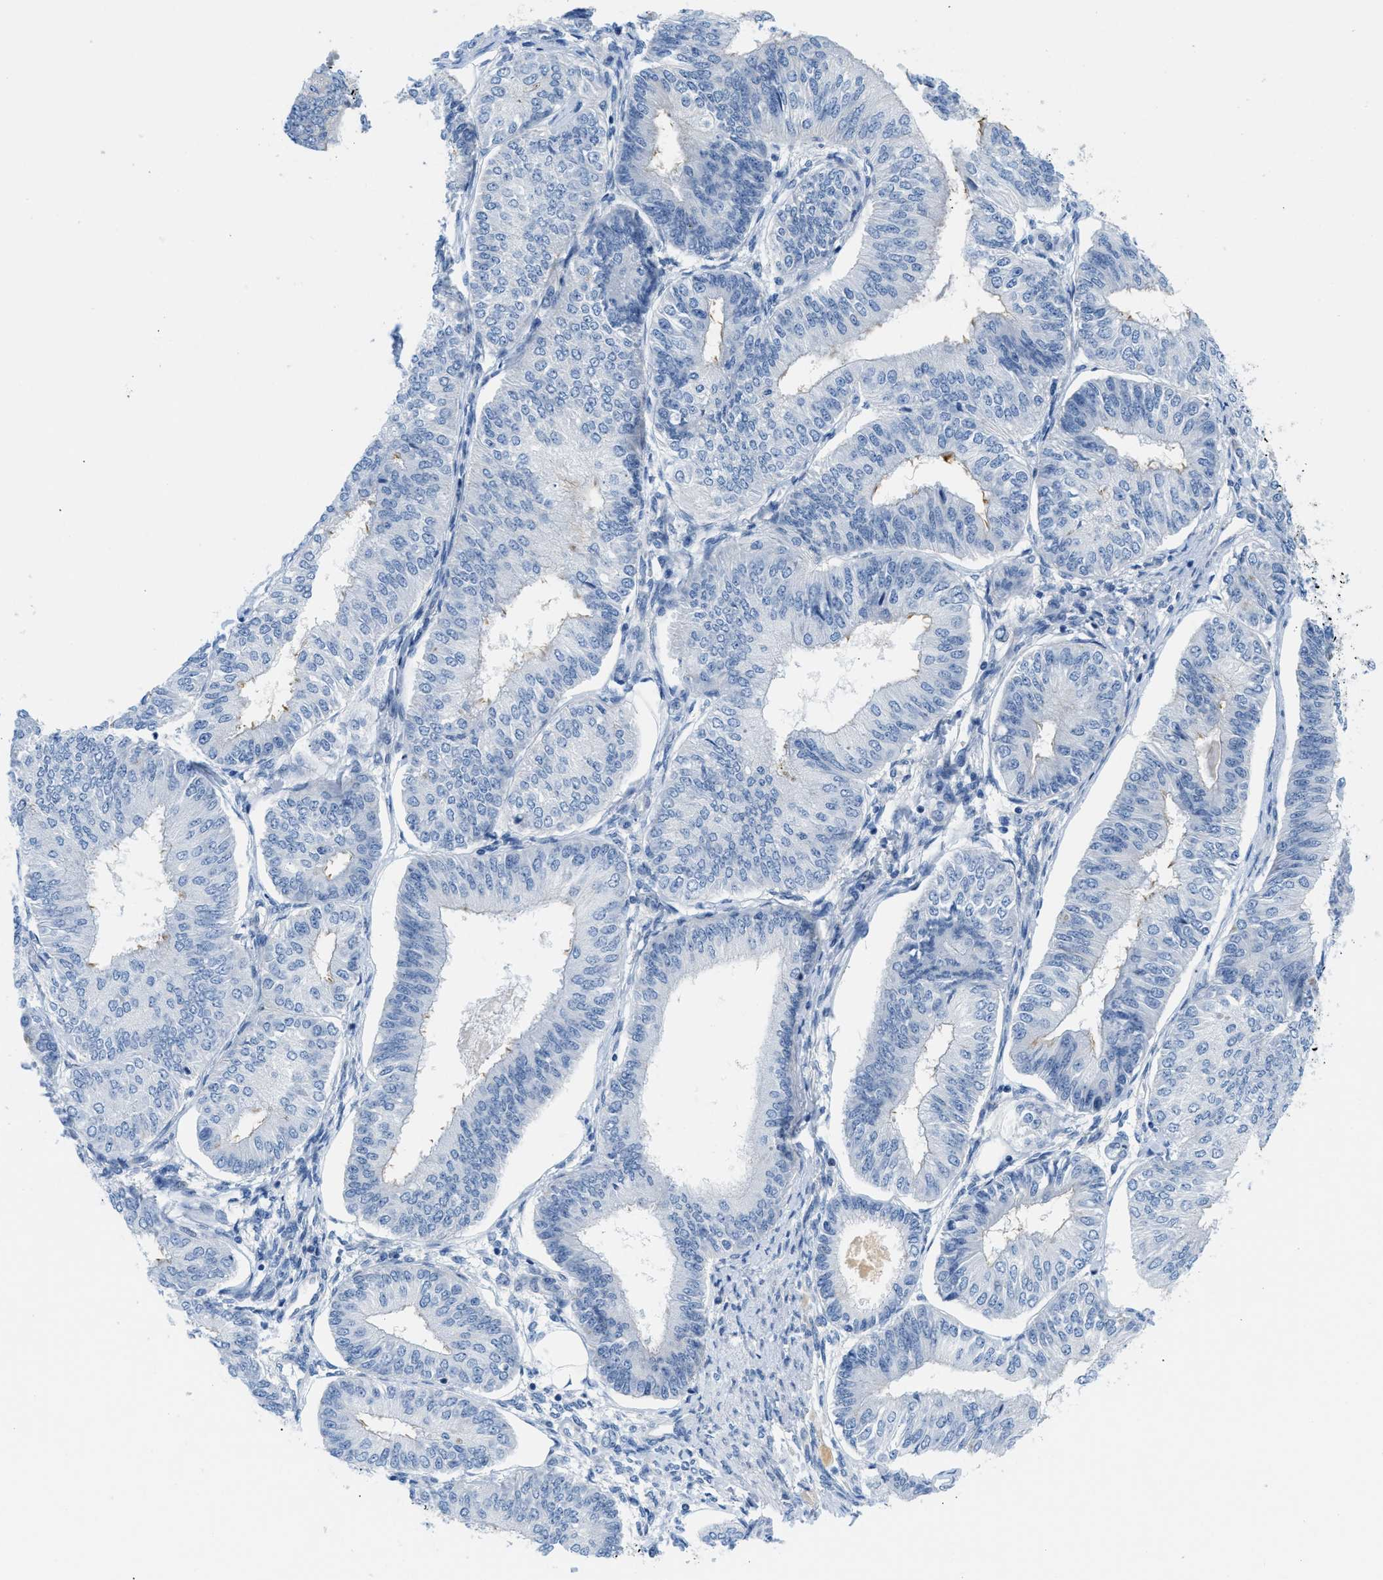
{"staining": {"intensity": "negative", "quantity": "none", "location": "none"}, "tissue": "endometrial cancer", "cell_type": "Tumor cells", "image_type": "cancer", "snomed": [{"axis": "morphology", "description": "Adenocarcinoma, NOS"}, {"axis": "topography", "description": "Endometrium"}], "caption": "Endometrial cancer stained for a protein using immunohistochemistry (IHC) reveals no staining tumor cells.", "gene": "FDCSP", "patient": {"sex": "female", "age": 58}}